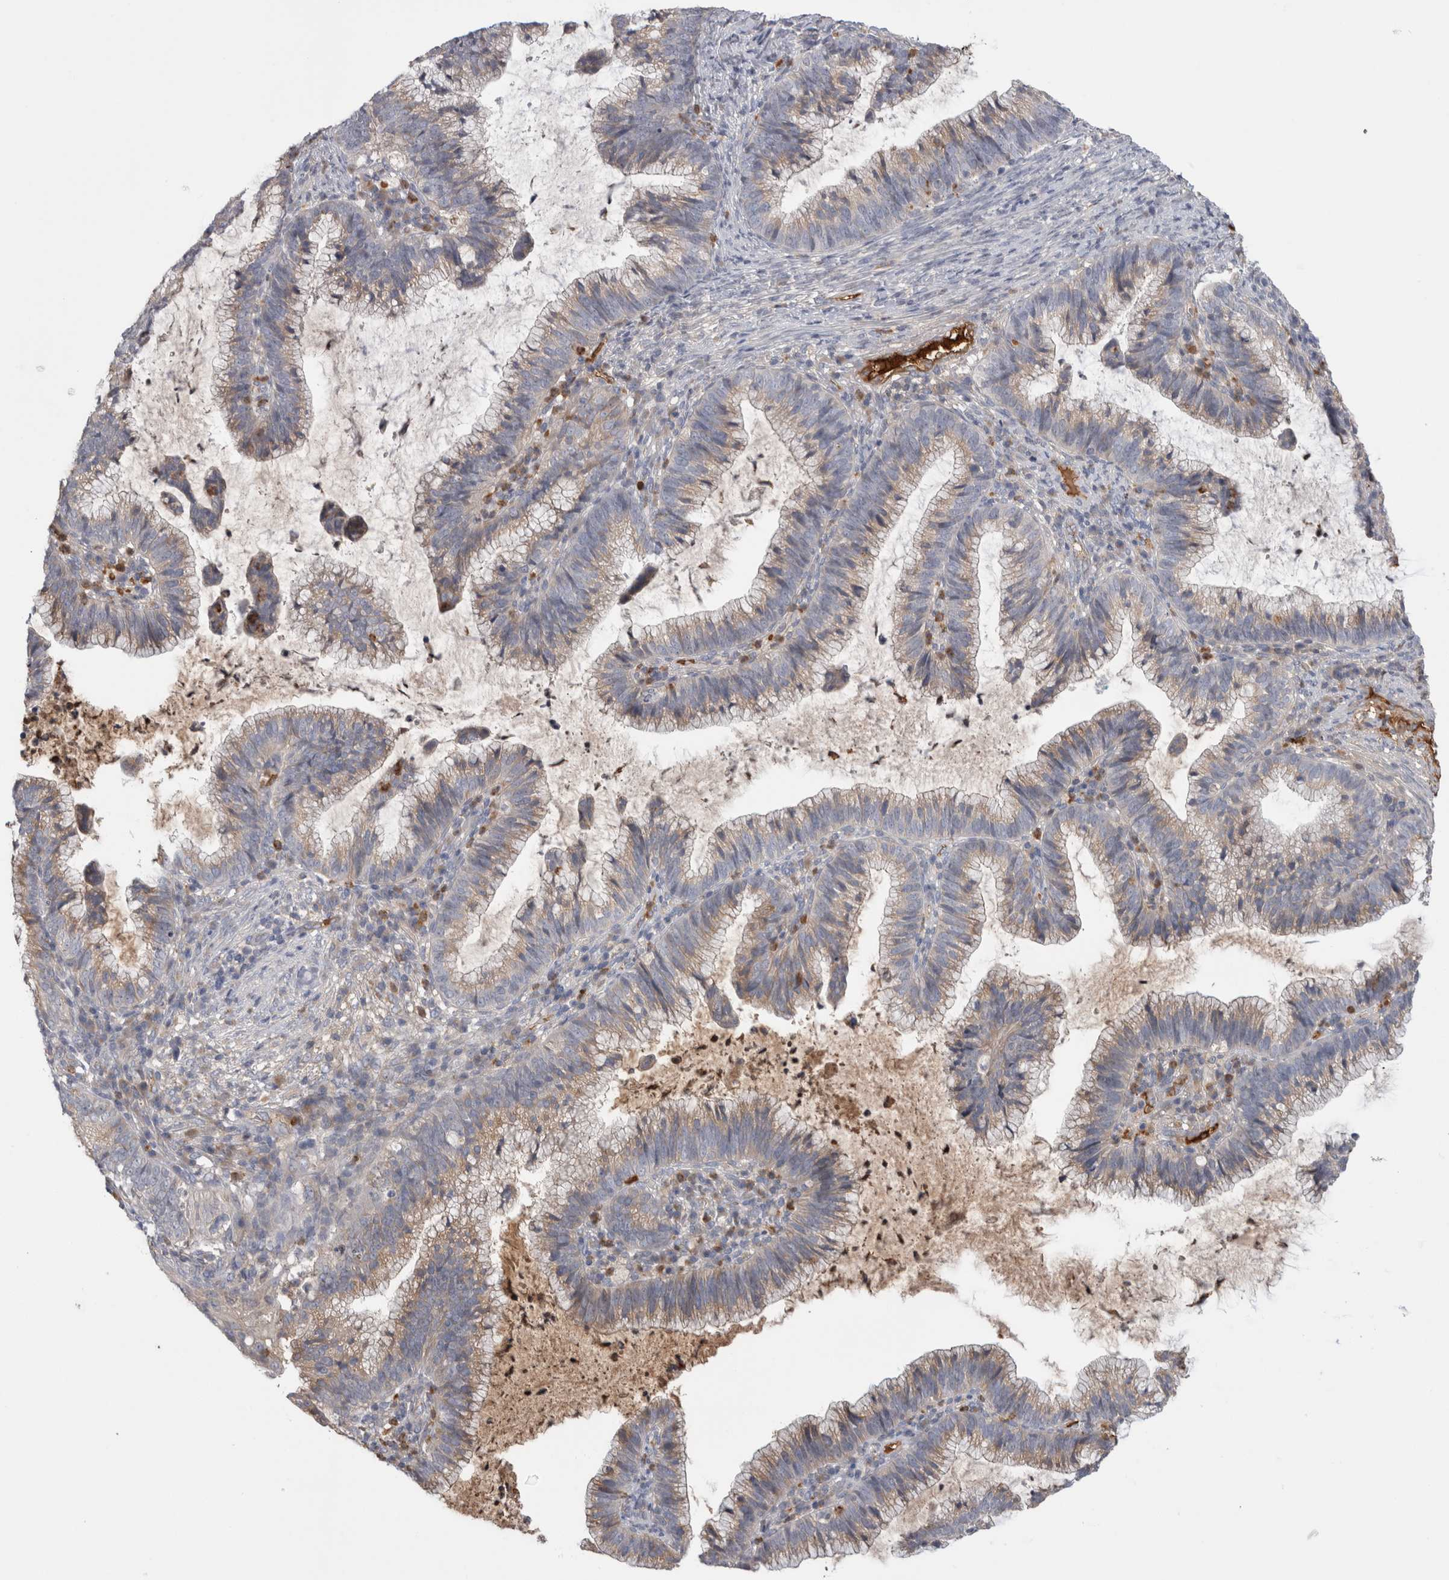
{"staining": {"intensity": "weak", "quantity": "25%-75%", "location": "cytoplasmic/membranous"}, "tissue": "cervical cancer", "cell_type": "Tumor cells", "image_type": "cancer", "snomed": [{"axis": "morphology", "description": "Adenocarcinoma, NOS"}, {"axis": "topography", "description": "Cervix"}], "caption": "Immunohistochemistry (IHC) of human adenocarcinoma (cervical) reveals low levels of weak cytoplasmic/membranous positivity in about 25%-75% of tumor cells.", "gene": "TBCE", "patient": {"sex": "female", "age": 36}}